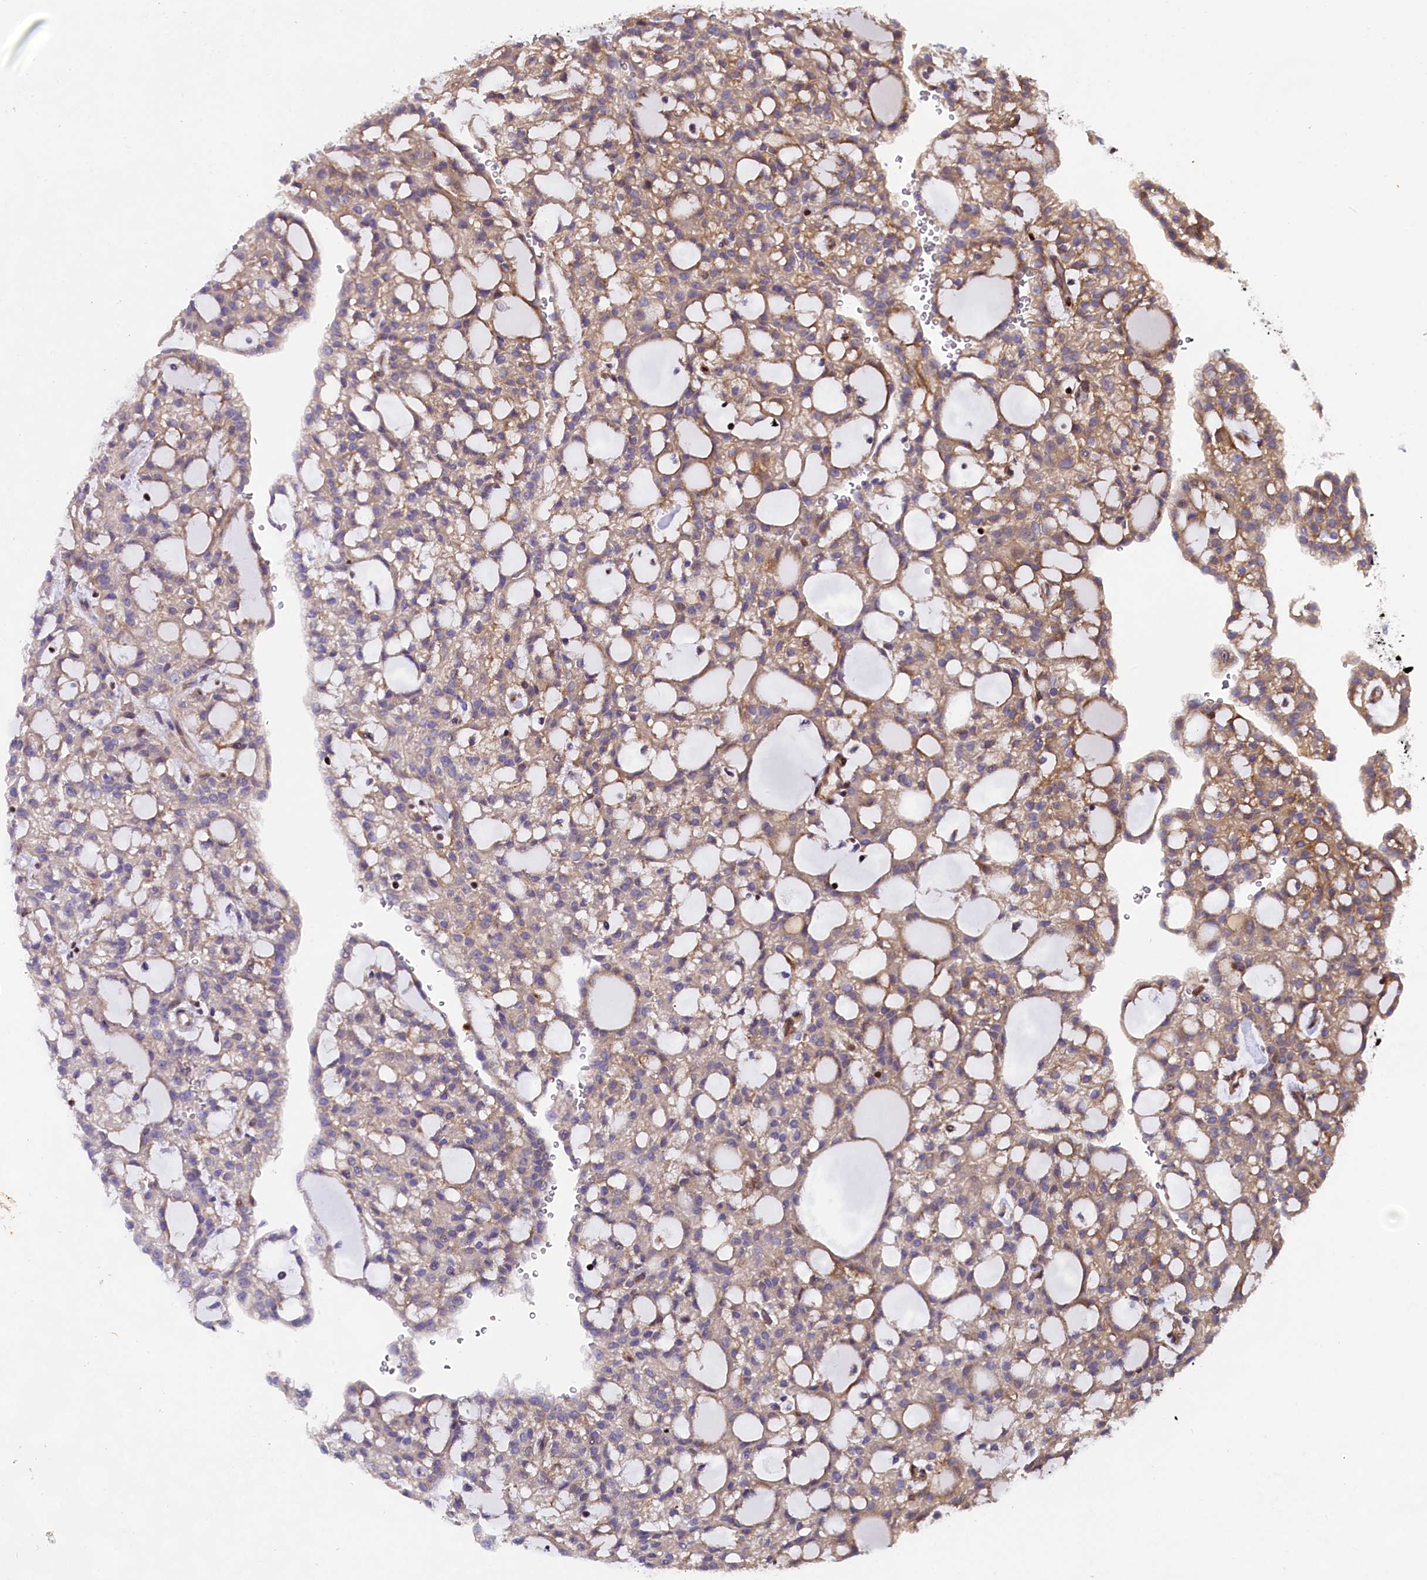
{"staining": {"intensity": "moderate", "quantity": "<25%", "location": "cytoplasmic/membranous"}, "tissue": "renal cancer", "cell_type": "Tumor cells", "image_type": "cancer", "snomed": [{"axis": "morphology", "description": "Adenocarcinoma, NOS"}, {"axis": "topography", "description": "Kidney"}], "caption": "A brown stain shows moderate cytoplasmic/membranous staining of a protein in adenocarcinoma (renal) tumor cells. The staining was performed using DAB to visualize the protein expression in brown, while the nuclei were stained in blue with hematoxylin (Magnification: 20x).", "gene": "SP4", "patient": {"sex": "male", "age": 63}}